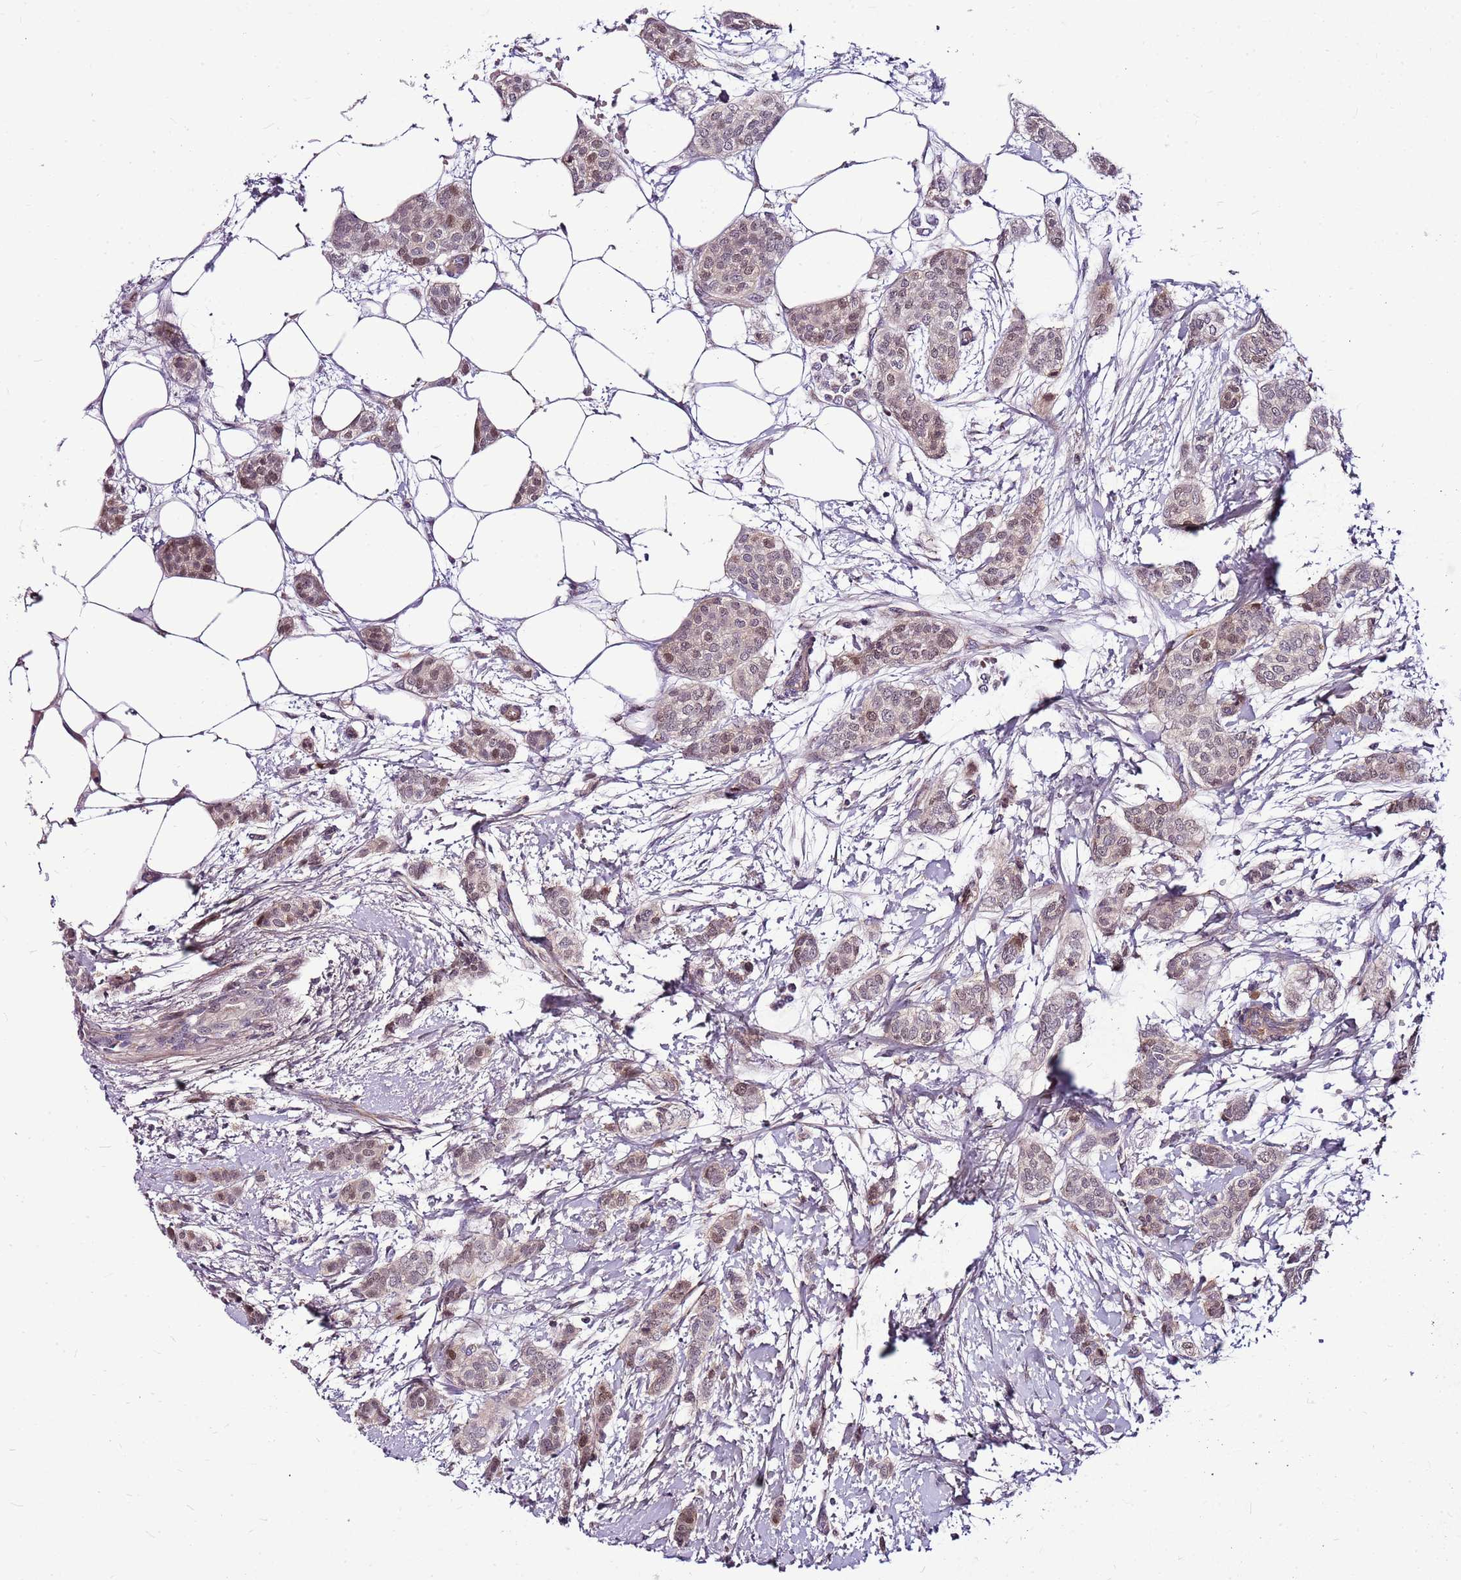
{"staining": {"intensity": "moderate", "quantity": "<25%", "location": "nuclear"}, "tissue": "breast cancer", "cell_type": "Tumor cells", "image_type": "cancer", "snomed": [{"axis": "morphology", "description": "Duct carcinoma"}, {"axis": "topography", "description": "Breast"}], "caption": "Human breast cancer (infiltrating ductal carcinoma) stained for a protein (brown) displays moderate nuclear positive expression in approximately <25% of tumor cells.", "gene": "POLE3", "patient": {"sex": "female", "age": 72}}